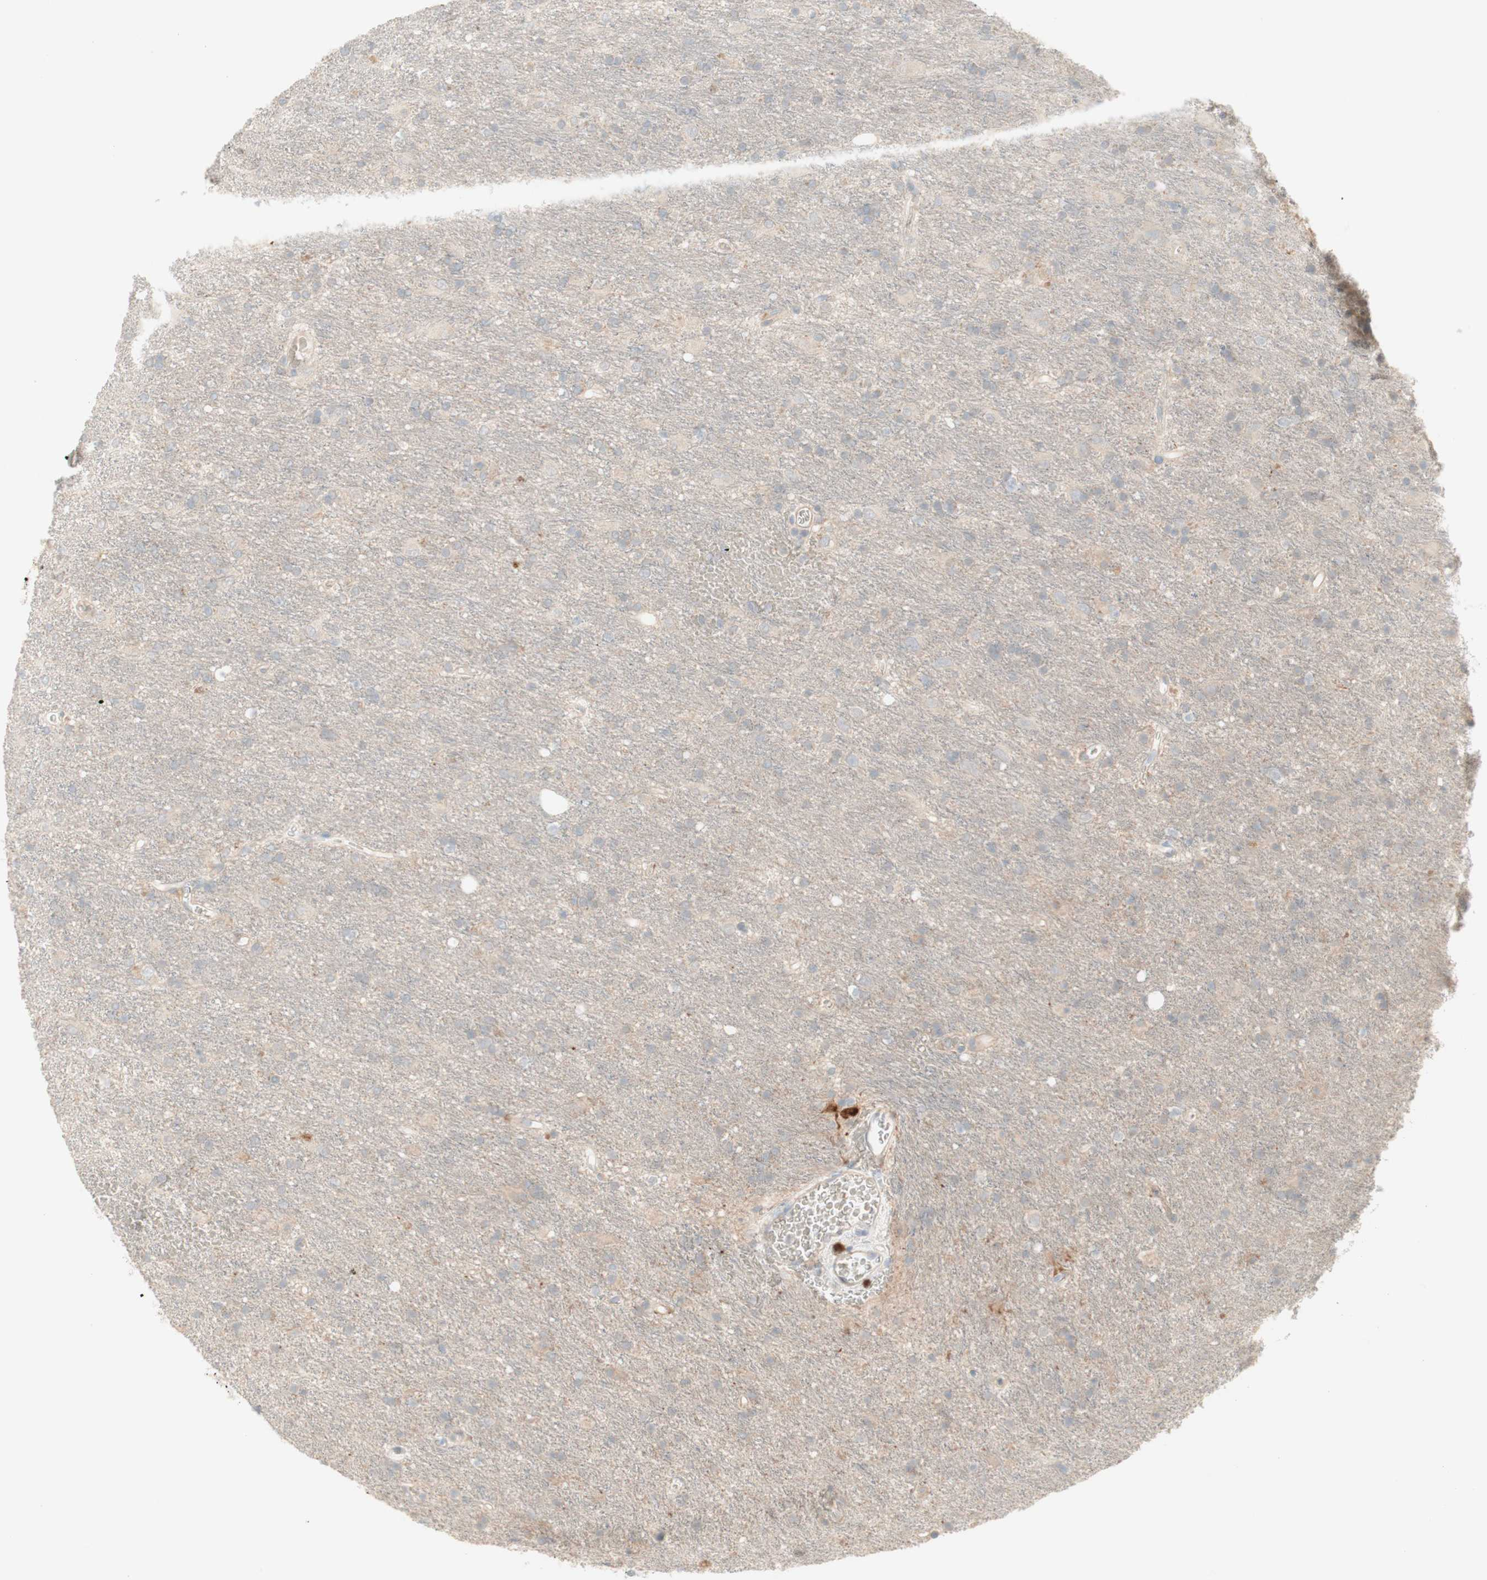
{"staining": {"intensity": "negative", "quantity": "none", "location": "none"}, "tissue": "glioma", "cell_type": "Tumor cells", "image_type": "cancer", "snomed": [{"axis": "morphology", "description": "Glioma, malignant, Low grade"}, {"axis": "topography", "description": "Brain"}], "caption": "This is an immunohistochemistry micrograph of malignant glioma (low-grade). There is no staining in tumor cells.", "gene": "PTGER4", "patient": {"sex": "male", "age": 77}}